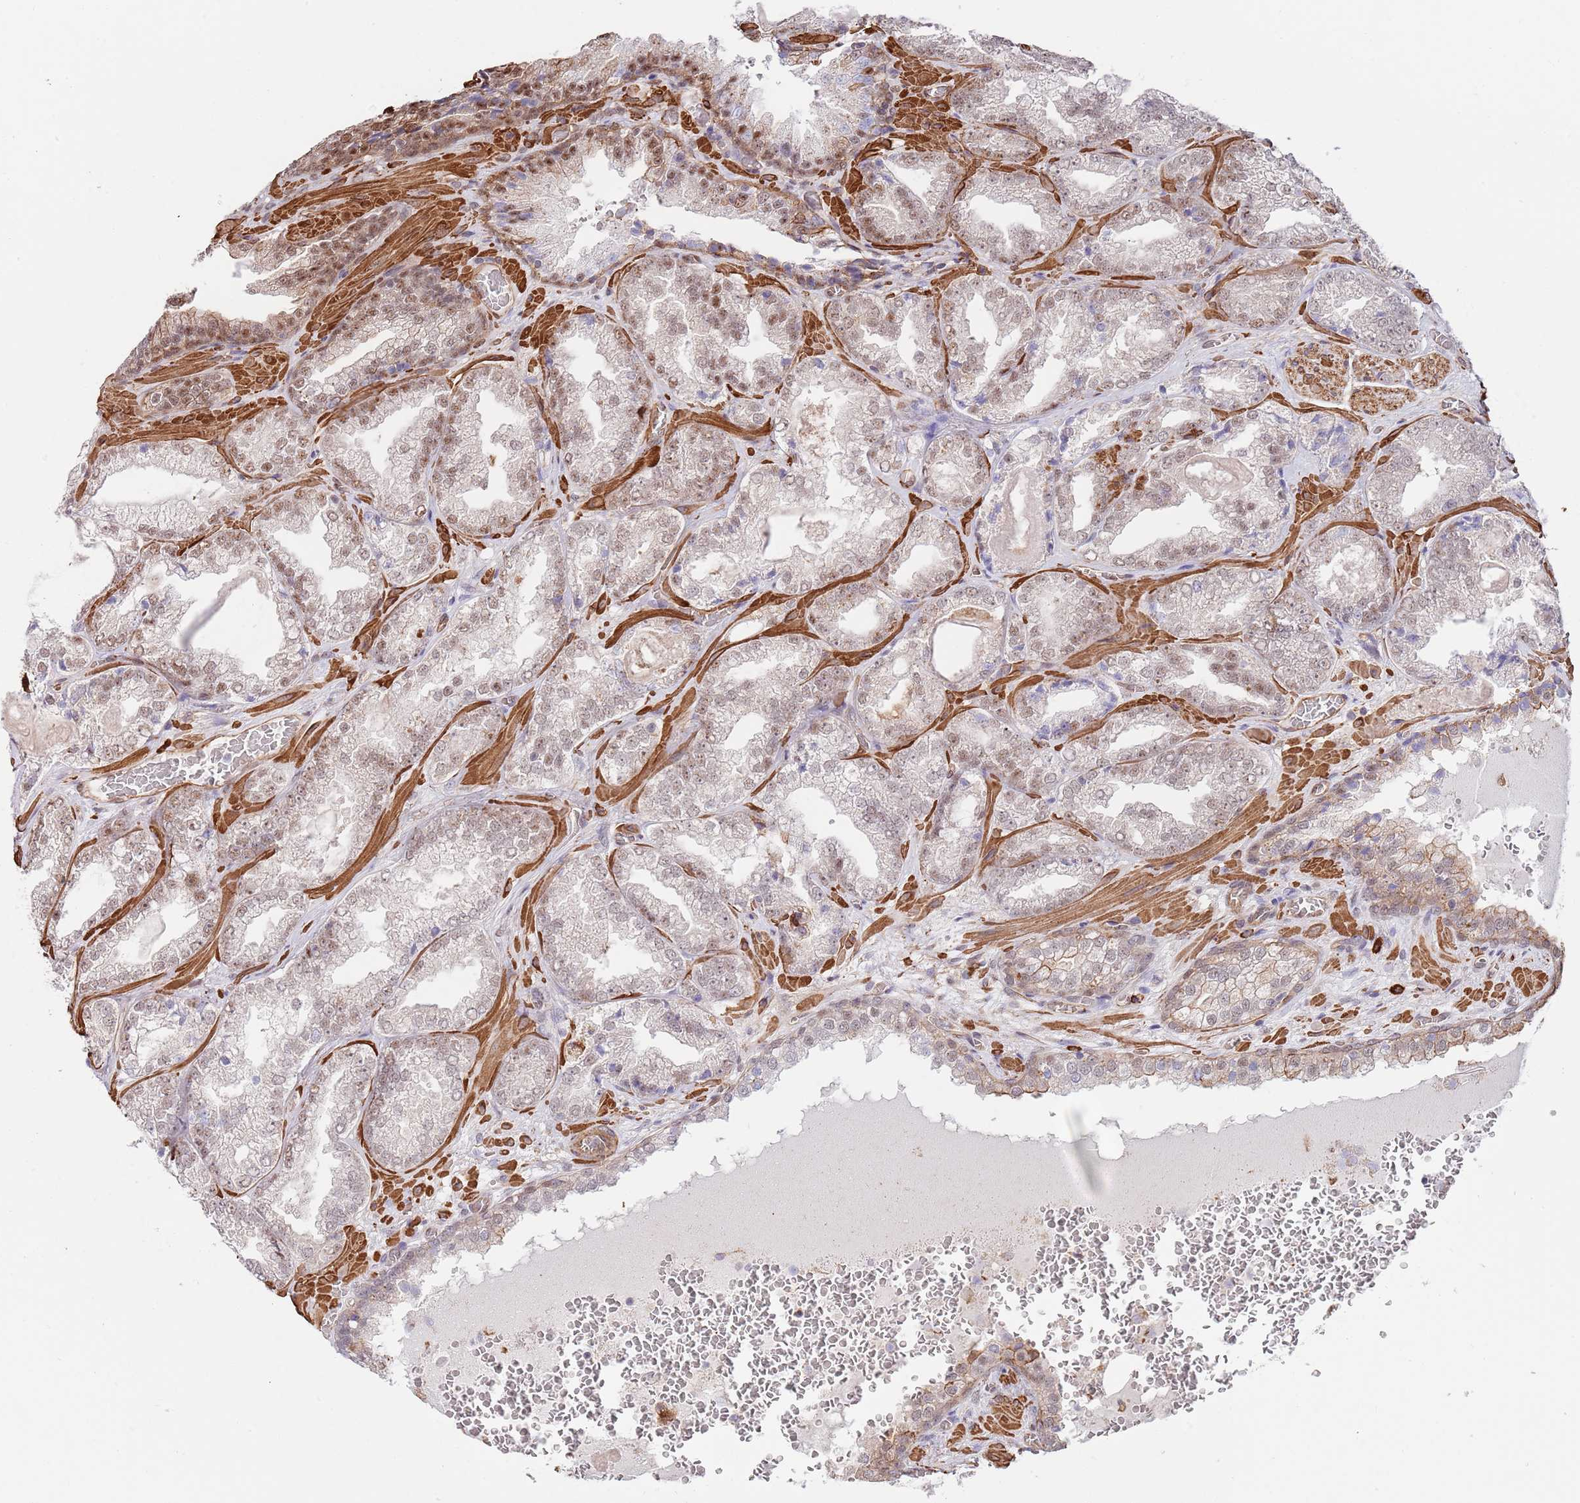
{"staining": {"intensity": "moderate", "quantity": "<25%", "location": "nuclear"}, "tissue": "prostate cancer", "cell_type": "Tumor cells", "image_type": "cancer", "snomed": [{"axis": "morphology", "description": "Adenocarcinoma, Low grade"}, {"axis": "topography", "description": "Prostate"}], "caption": "Brown immunohistochemical staining in human prostate low-grade adenocarcinoma reveals moderate nuclear positivity in about <25% of tumor cells. The staining was performed using DAB, with brown indicating positive protein expression. Nuclei are stained blue with hematoxylin.", "gene": "BPNT1", "patient": {"sex": "male", "age": 57}}